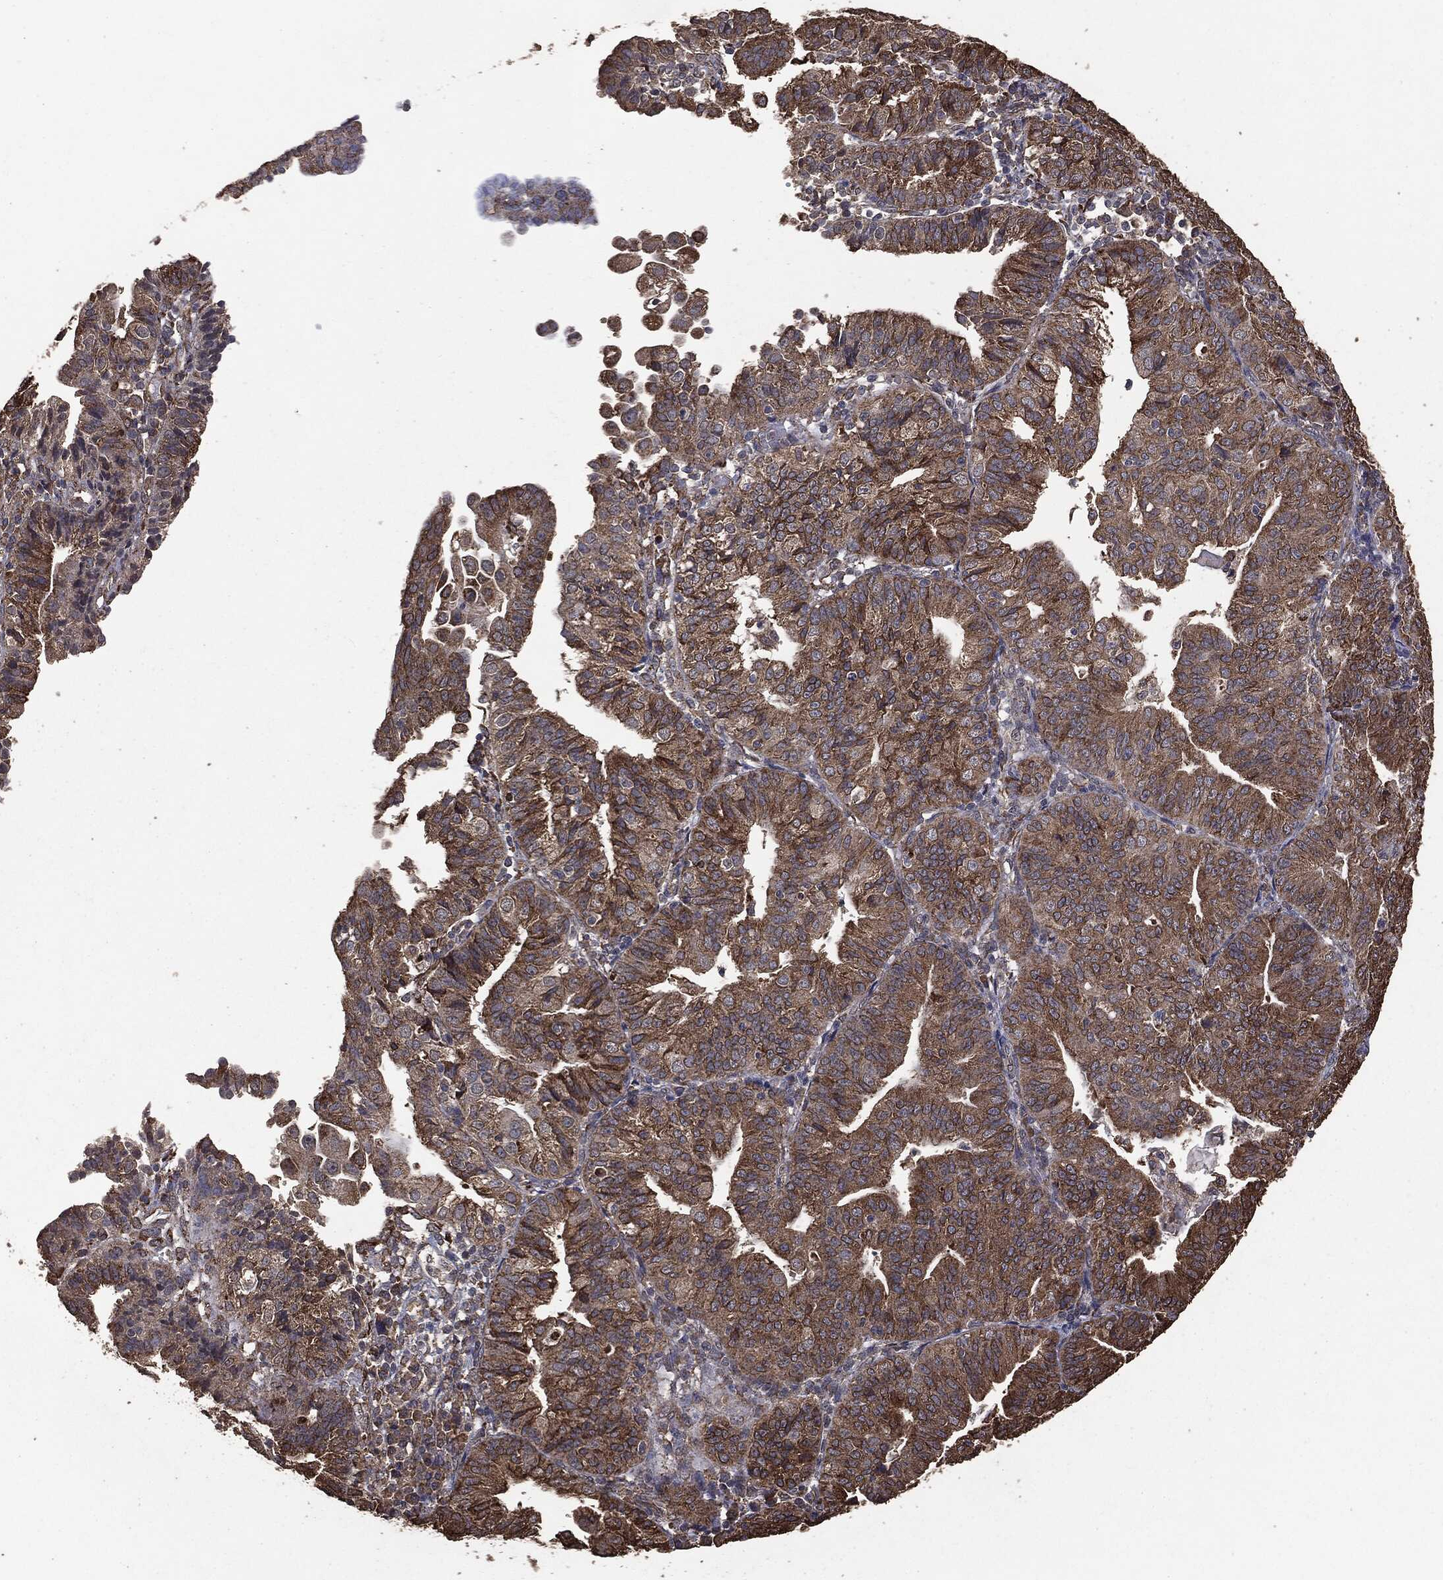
{"staining": {"intensity": "moderate", "quantity": ">75%", "location": "cytoplasmic/membranous"}, "tissue": "endometrial cancer", "cell_type": "Tumor cells", "image_type": "cancer", "snomed": [{"axis": "morphology", "description": "Adenocarcinoma, NOS"}, {"axis": "topography", "description": "Endometrium"}], "caption": "There is medium levels of moderate cytoplasmic/membranous positivity in tumor cells of adenocarcinoma (endometrial), as demonstrated by immunohistochemical staining (brown color).", "gene": "MTOR", "patient": {"sex": "female", "age": 56}}